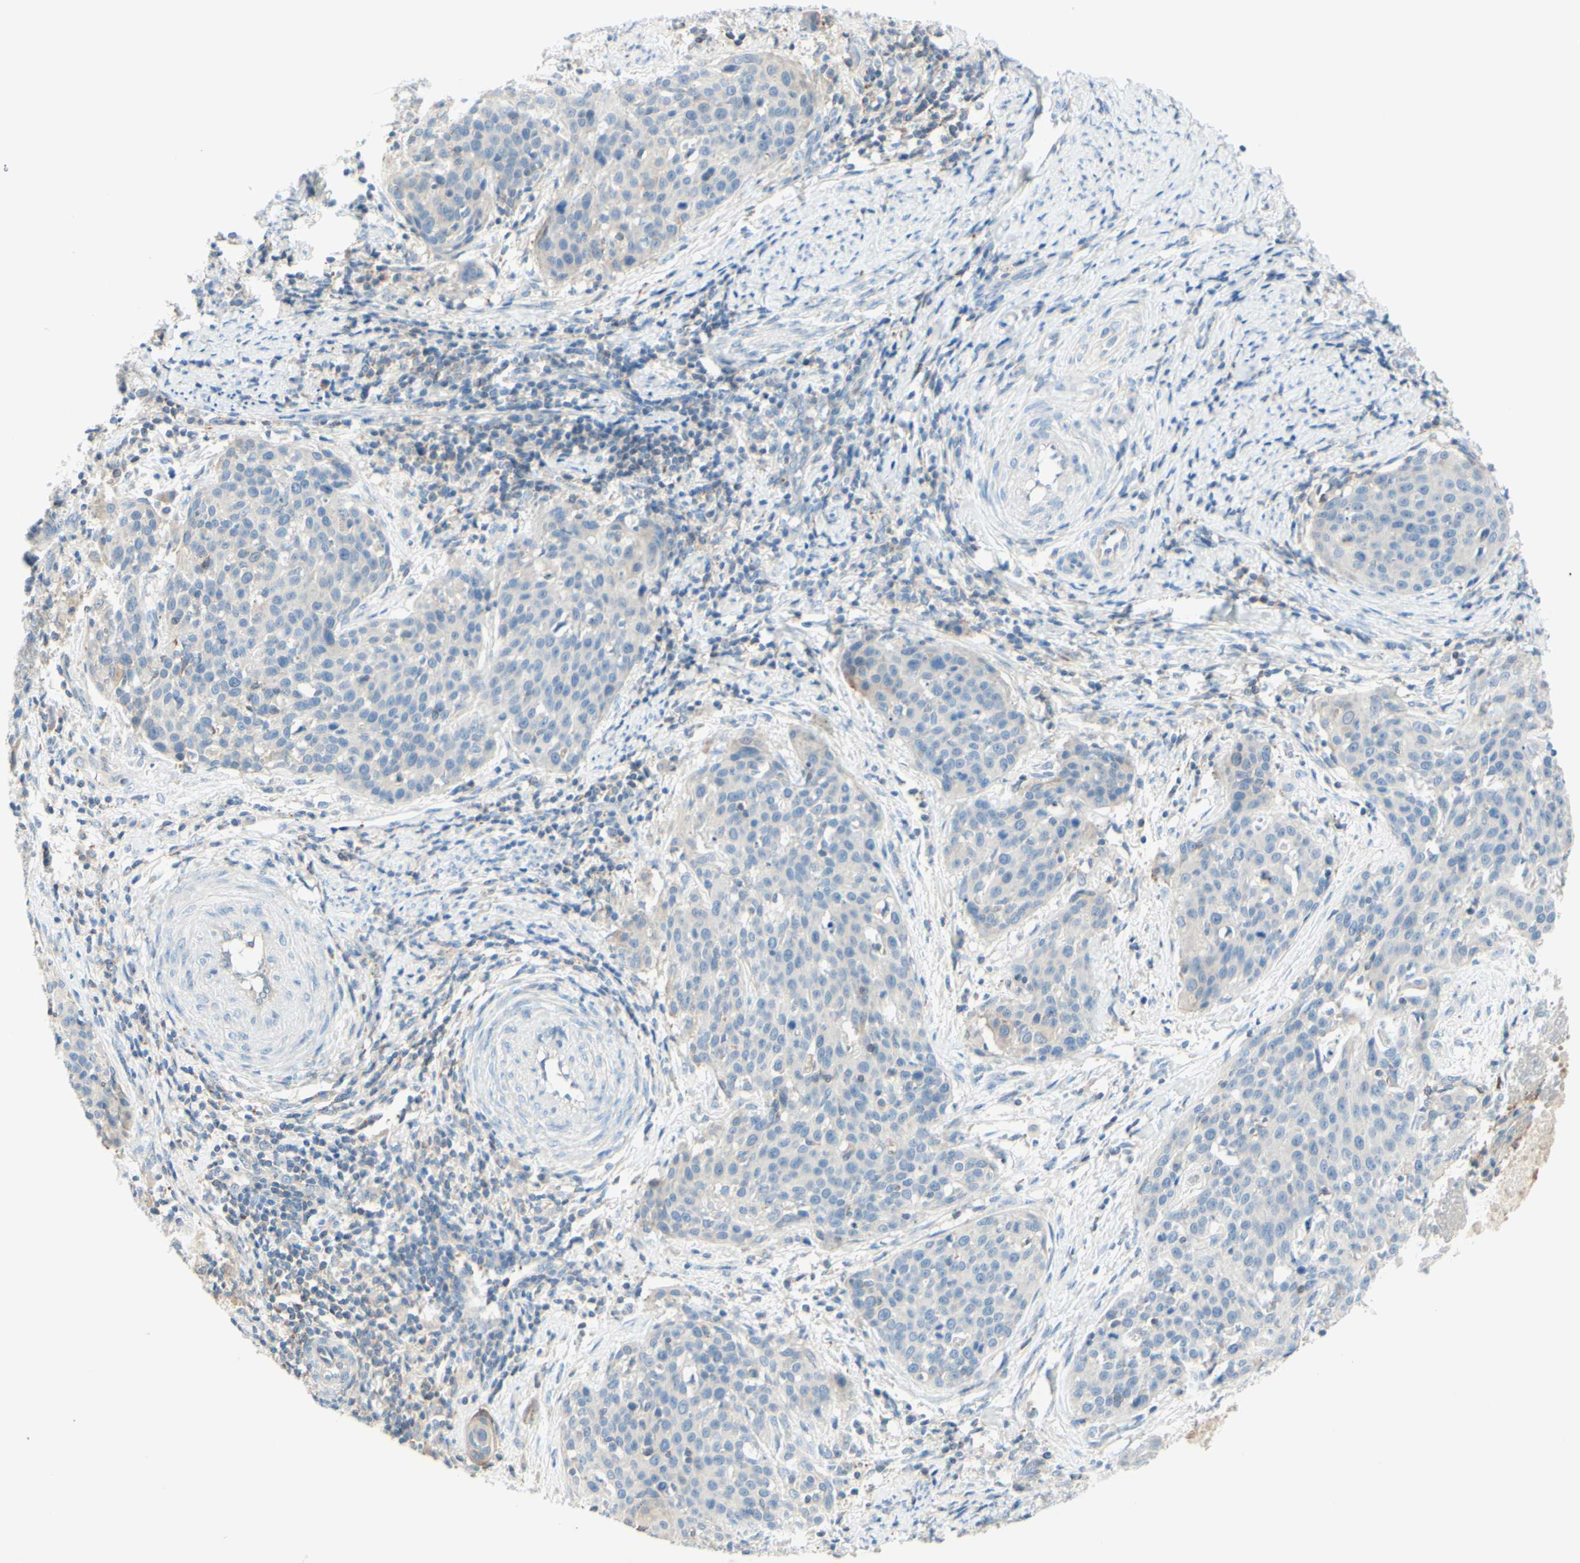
{"staining": {"intensity": "weak", "quantity": "<25%", "location": "cytoplasmic/membranous"}, "tissue": "cervical cancer", "cell_type": "Tumor cells", "image_type": "cancer", "snomed": [{"axis": "morphology", "description": "Squamous cell carcinoma, NOS"}, {"axis": "topography", "description": "Cervix"}], "caption": "IHC histopathology image of neoplastic tissue: human squamous cell carcinoma (cervical) stained with DAB (3,3'-diaminobenzidine) demonstrates no significant protein expression in tumor cells.", "gene": "MTM1", "patient": {"sex": "female", "age": 38}}